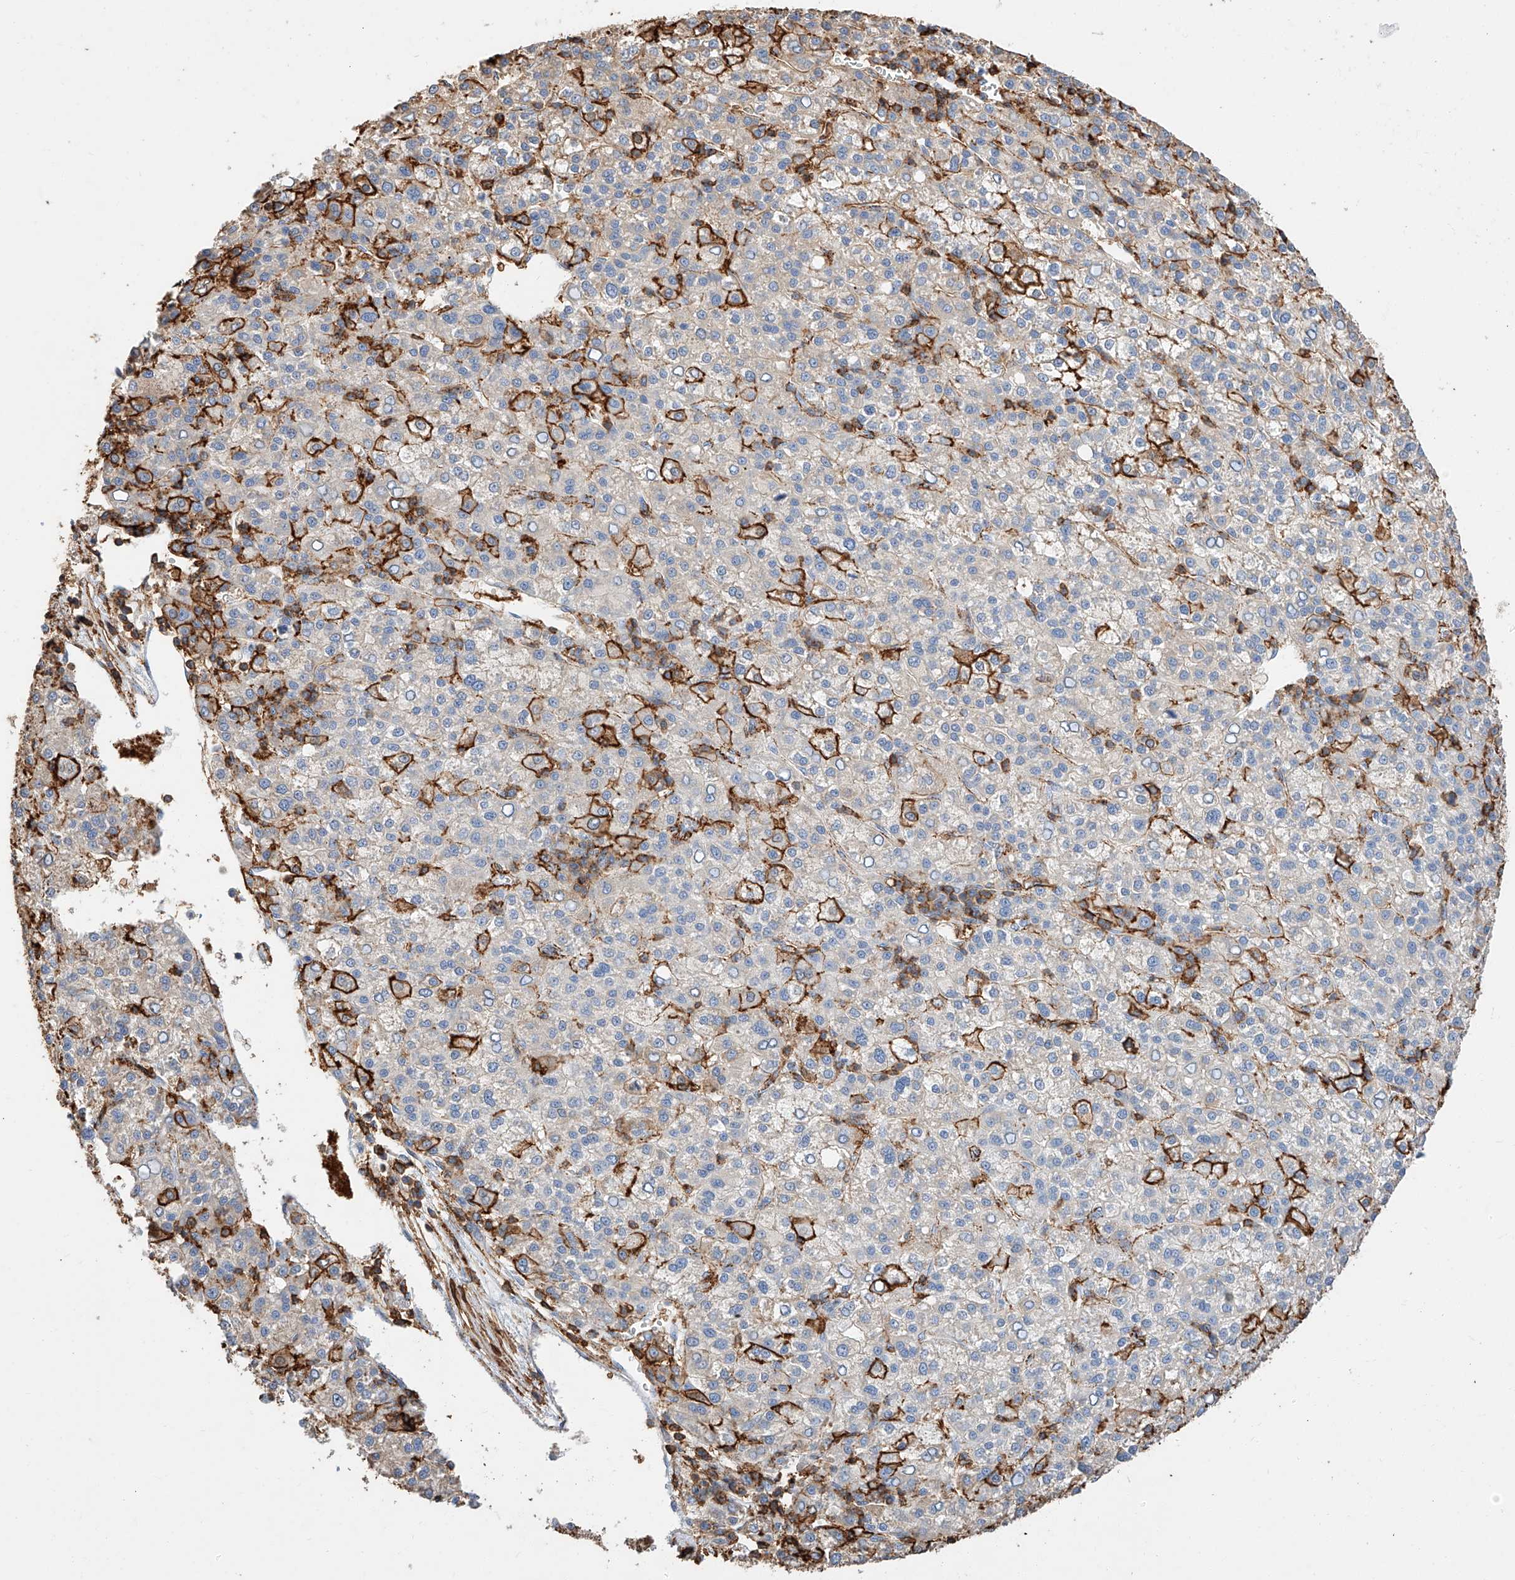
{"staining": {"intensity": "strong", "quantity": "<25%", "location": "cytoplasmic/membranous"}, "tissue": "liver cancer", "cell_type": "Tumor cells", "image_type": "cancer", "snomed": [{"axis": "morphology", "description": "Carcinoma, Hepatocellular, NOS"}, {"axis": "topography", "description": "Liver"}], "caption": "Immunohistochemical staining of human liver hepatocellular carcinoma shows medium levels of strong cytoplasmic/membranous protein positivity in about <25% of tumor cells.", "gene": "WFS1", "patient": {"sex": "female", "age": 58}}